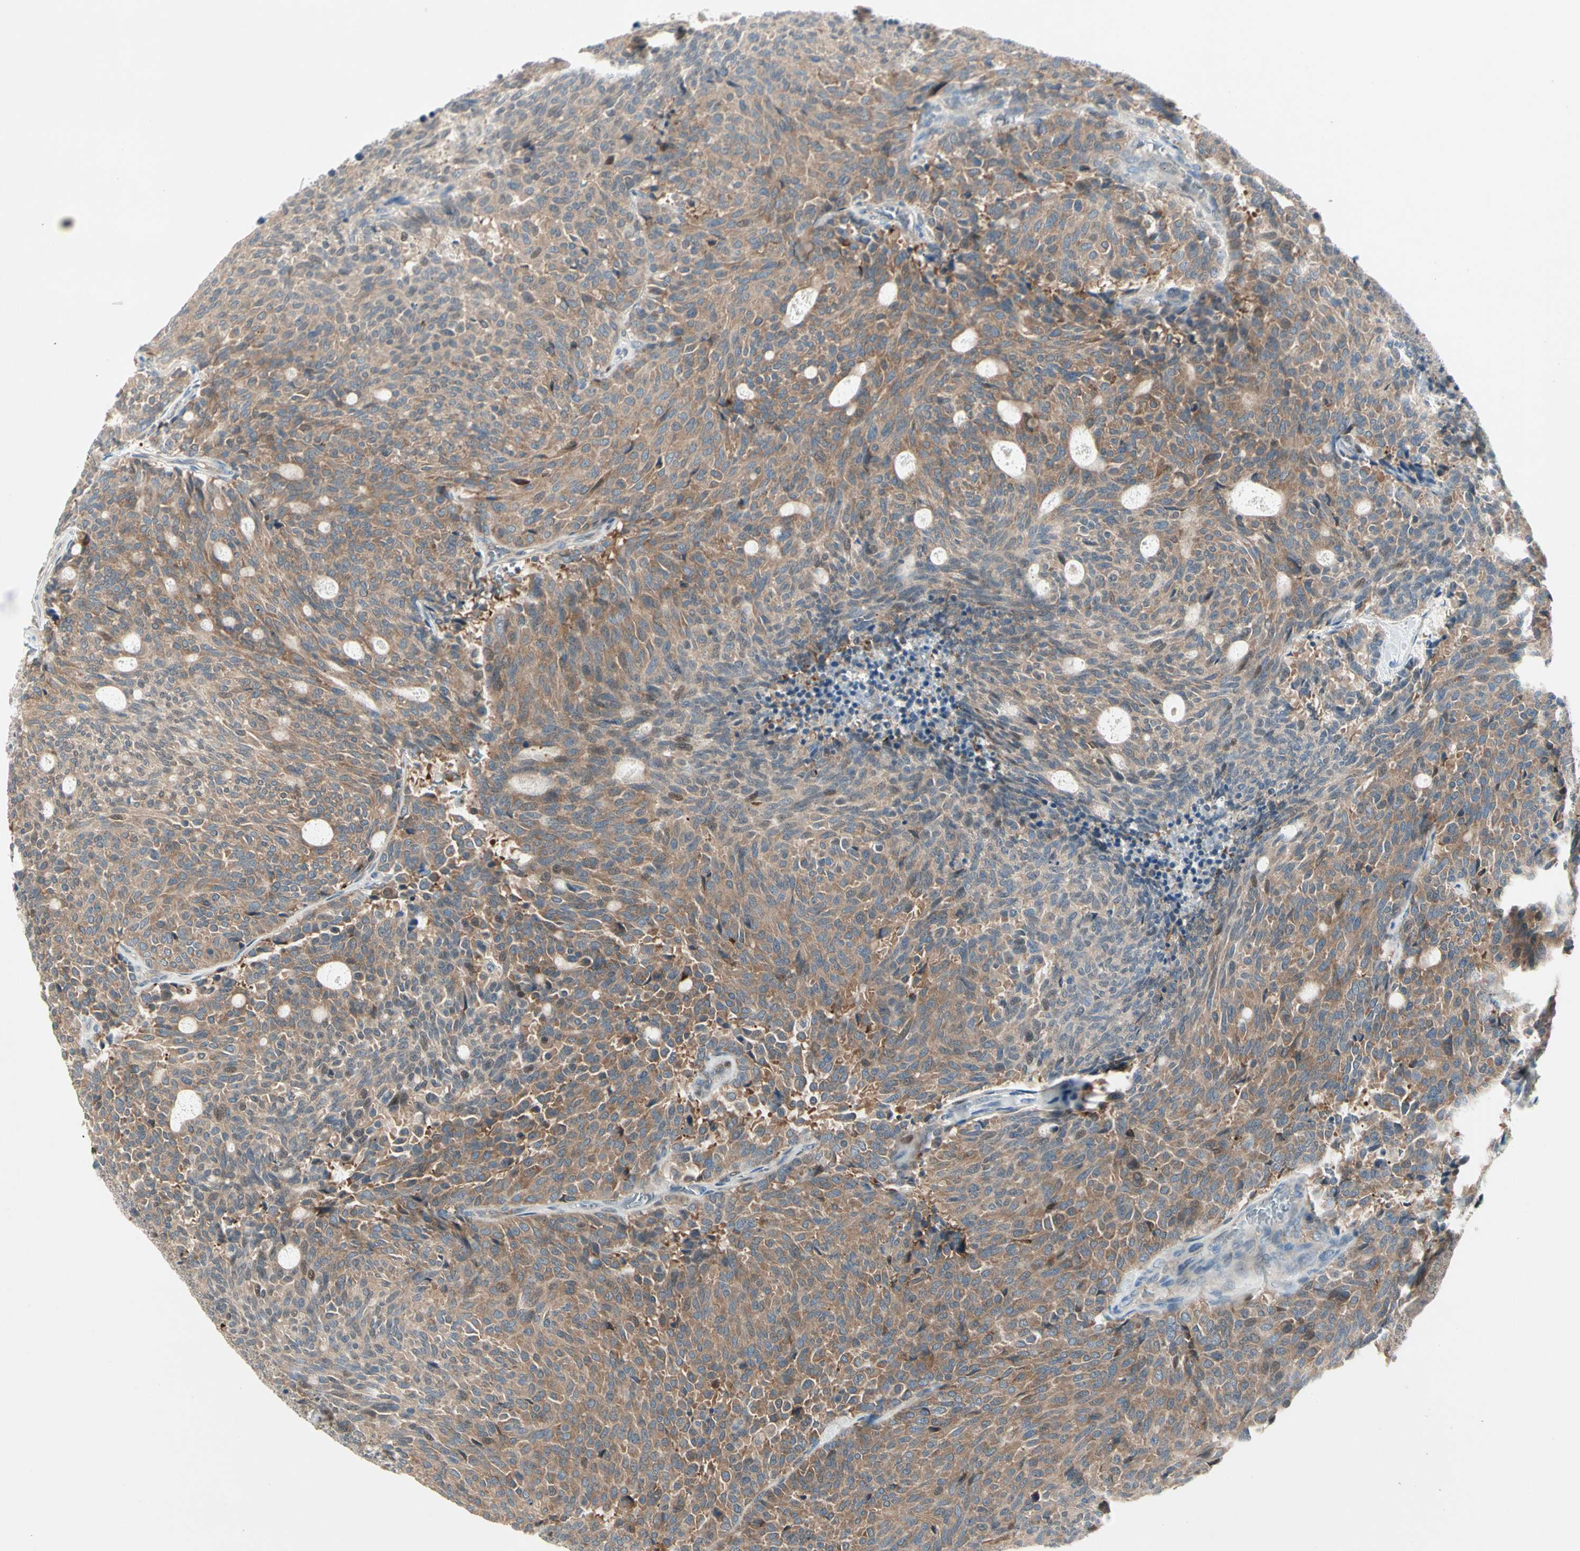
{"staining": {"intensity": "moderate", "quantity": ">75%", "location": "cytoplasmic/membranous"}, "tissue": "carcinoid", "cell_type": "Tumor cells", "image_type": "cancer", "snomed": [{"axis": "morphology", "description": "Carcinoid, malignant, NOS"}, {"axis": "topography", "description": "Pancreas"}], "caption": "This is an image of IHC staining of carcinoid, which shows moderate expression in the cytoplasmic/membranous of tumor cells.", "gene": "IL1R1", "patient": {"sex": "female", "age": 54}}